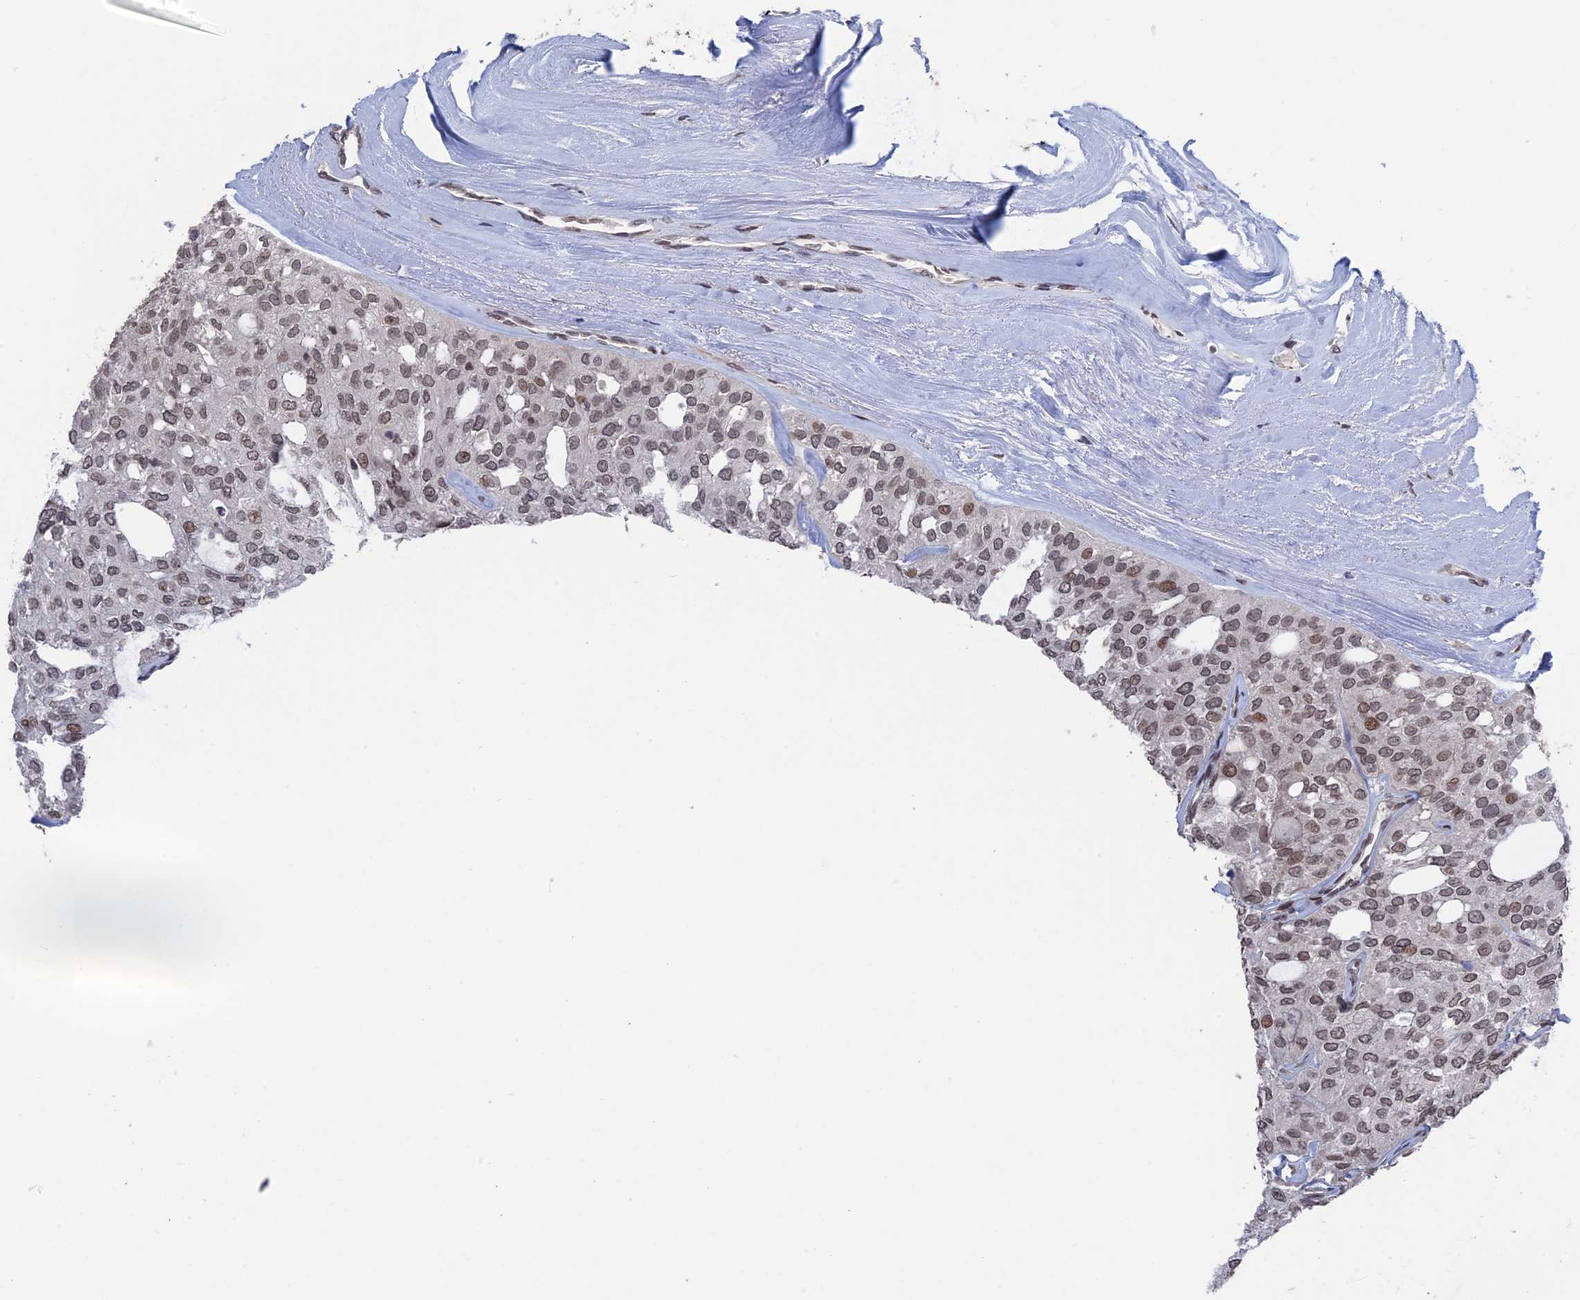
{"staining": {"intensity": "weak", "quantity": ">75%", "location": "nuclear"}, "tissue": "thyroid cancer", "cell_type": "Tumor cells", "image_type": "cancer", "snomed": [{"axis": "morphology", "description": "Follicular adenoma carcinoma, NOS"}, {"axis": "topography", "description": "Thyroid gland"}], "caption": "Brown immunohistochemical staining in human thyroid follicular adenoma carcinoma reveals weak nuclear staining in about >75% of tumor cells. (Brightfield microscopy of DAB IHC at high magnification).", "gene": "NR2C2AP", "patient": {"sex": "male", "age": 75}}